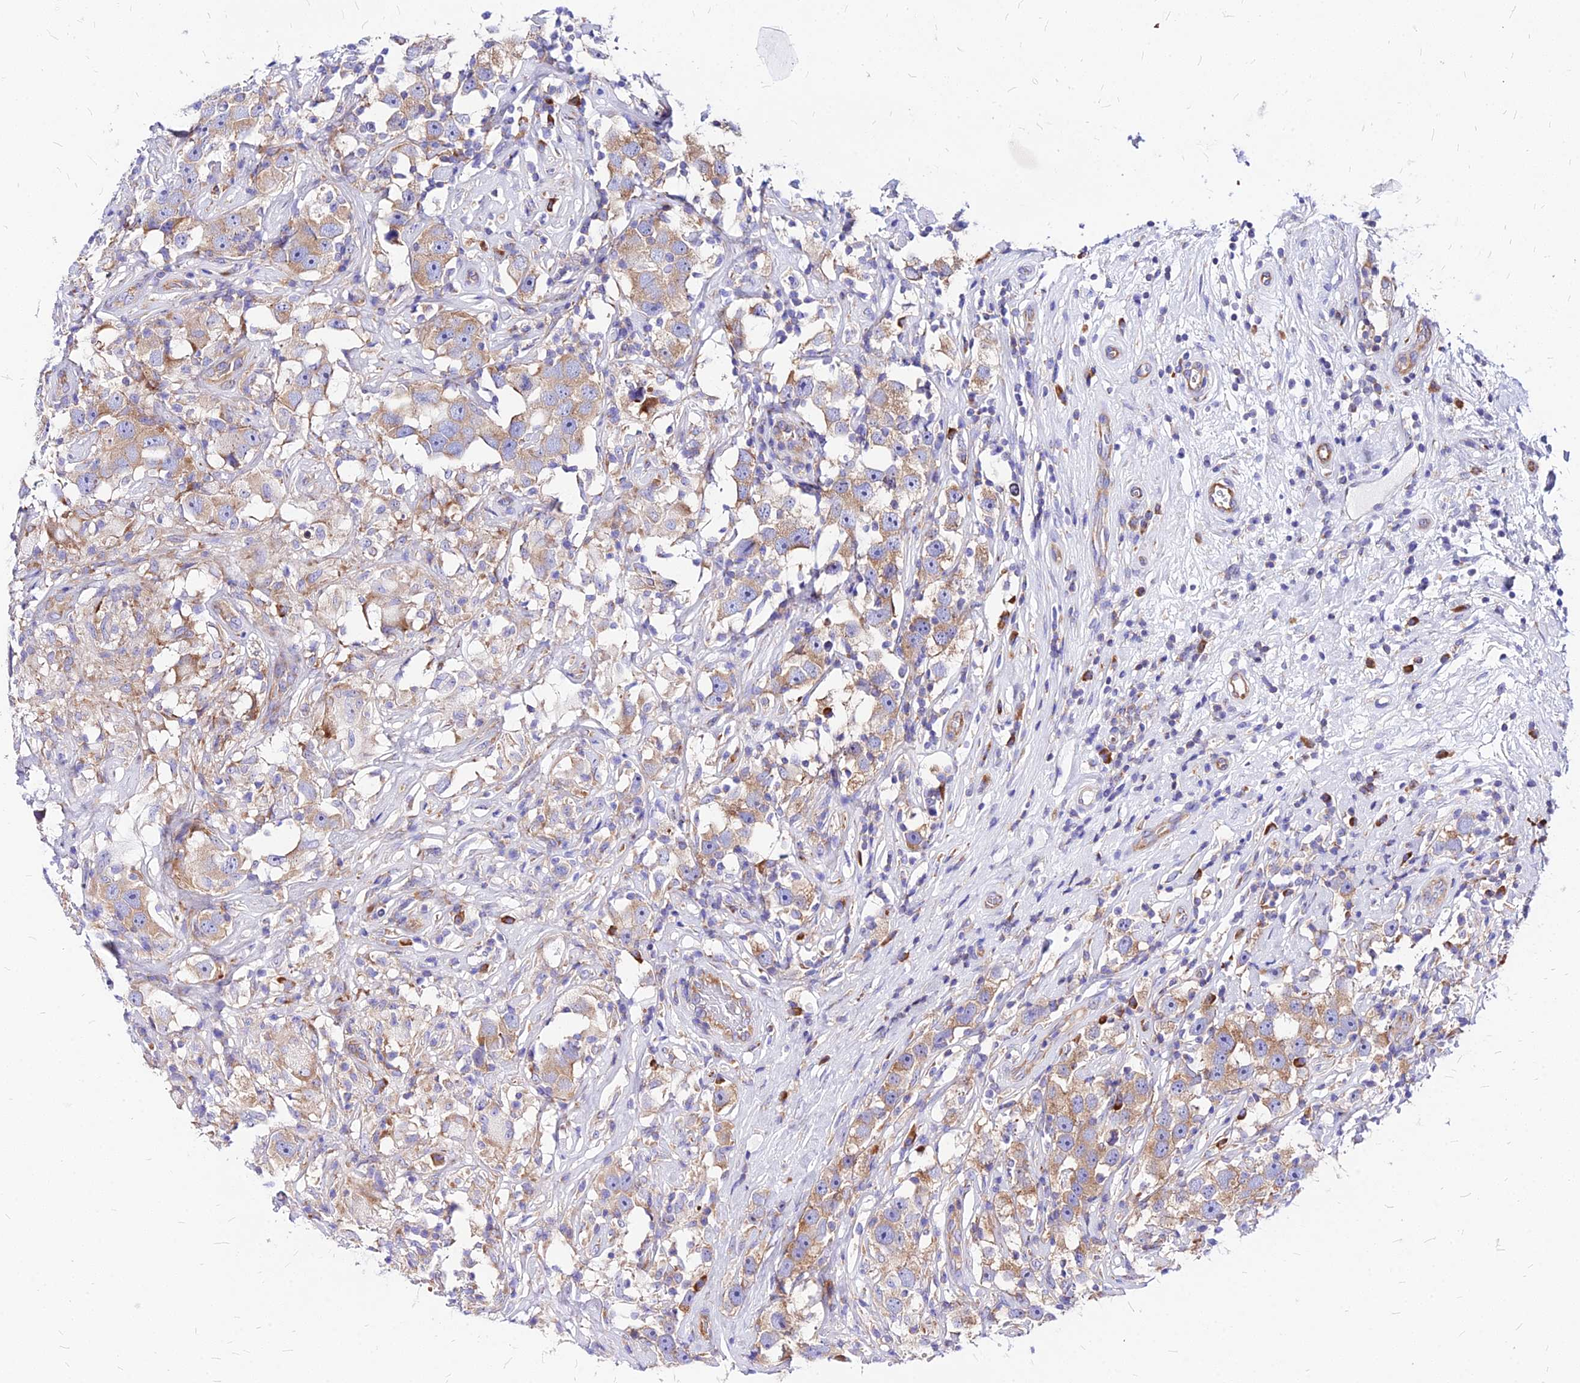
{"staining": {"intensity": "moderate", "quantity": "25%-75%", "location": "cytoplasmic/membranous"}, "tissue": "testis cancer", "cell_type": "Tumor cells", "image_type": "cancer", "snomed": [{"axis": "morphology", "description": "Seminoma, NOS"}, {"axis": "topography", "description": "Testis"}], "caption": "This image demonstrates seminoma (testis) stained with immunohistochemistry (IHC) to label a protein in brown. The cytoplasmic/membranous of tumor cells show moderate positivity for the protein. Nuclei are counter-stained blue.", "gene": "RPL19", "patient": {"sex": "male", "age": 49}}